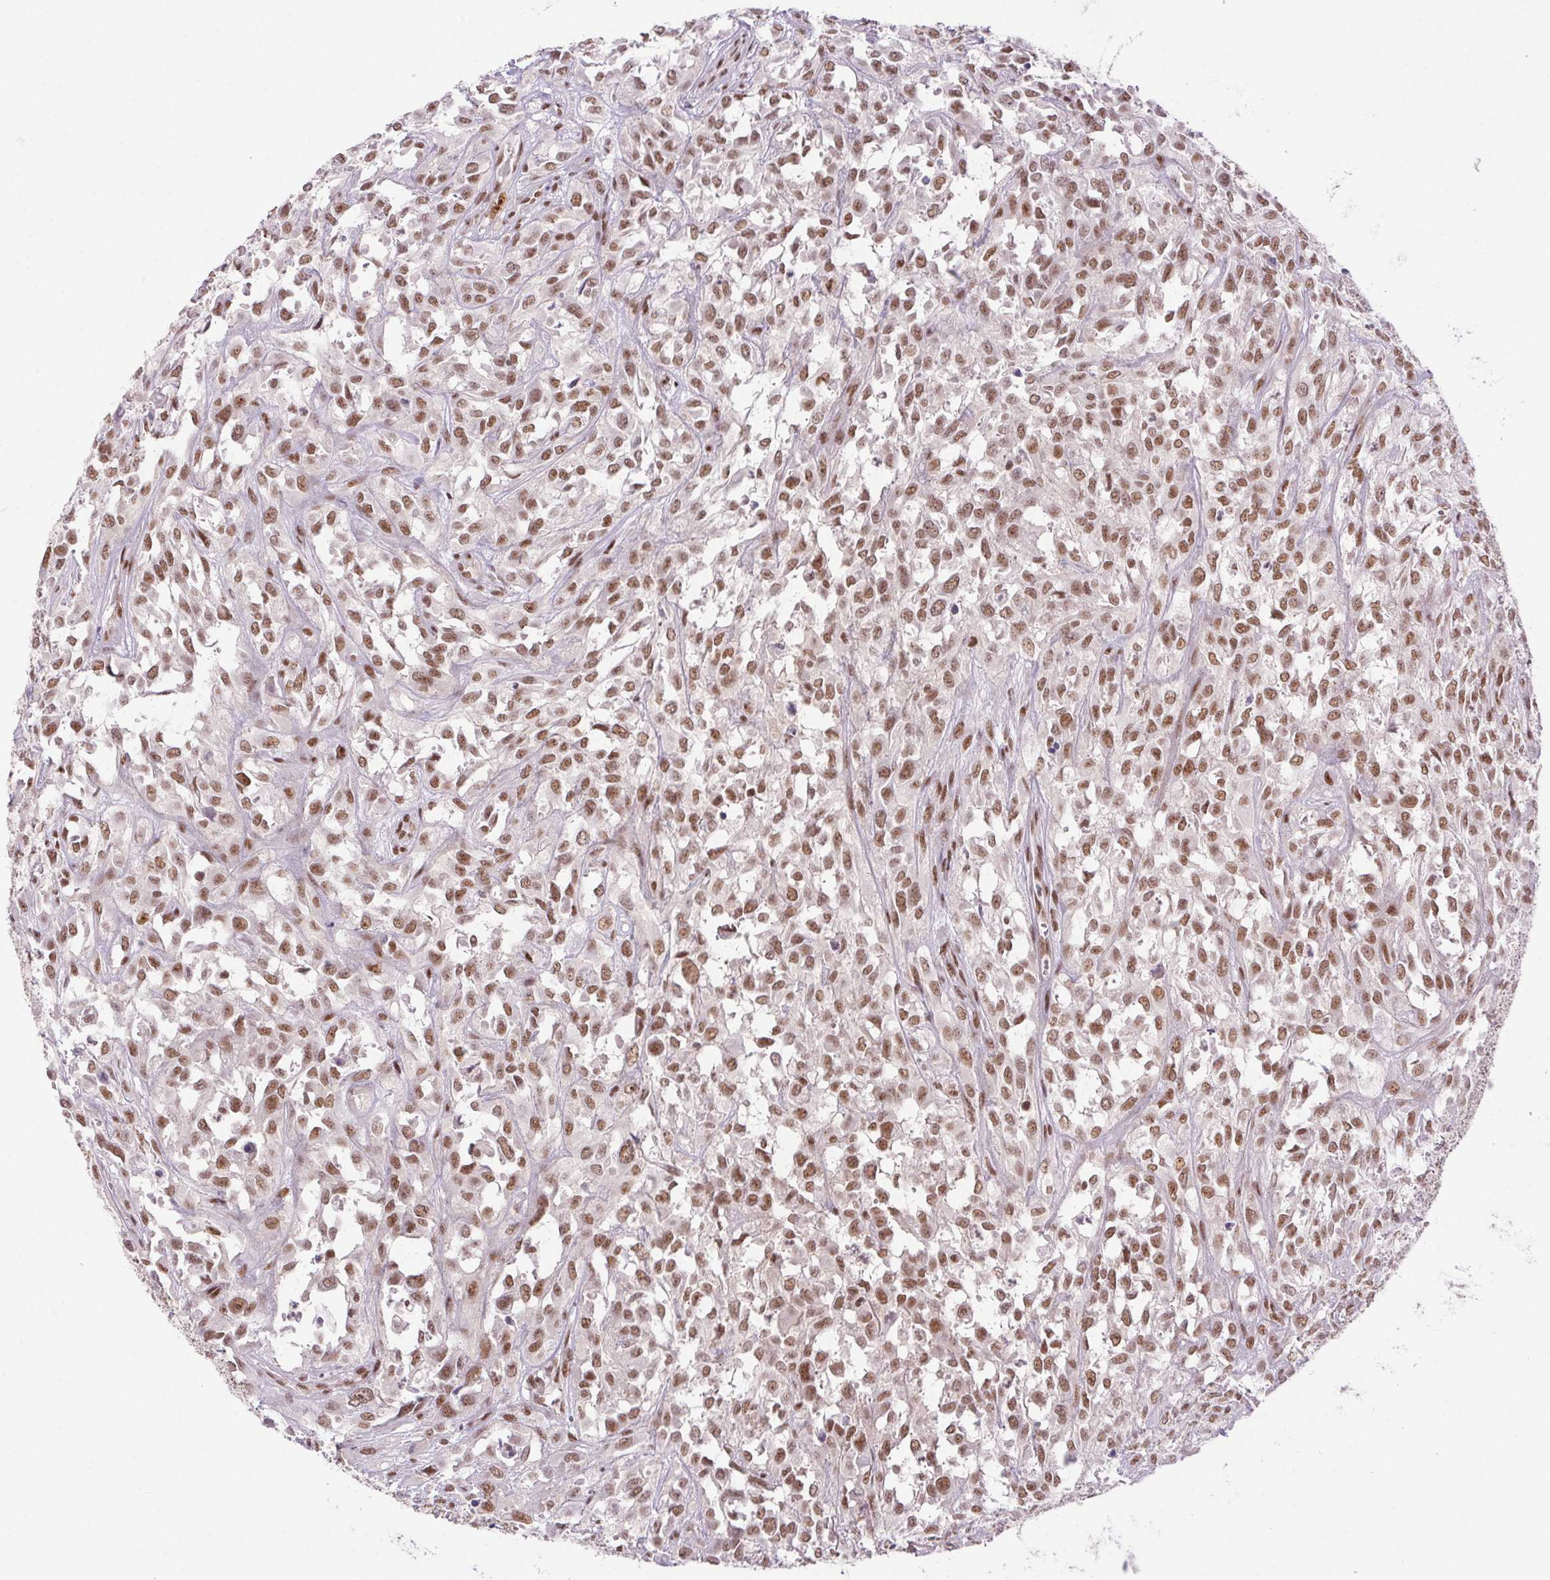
{"staining": {"intensity": "moderate", "quantity": ">75%", "location": "nuclear"}, "tissue": "urothelial cancer", "cell_type": "Tumor cells", "image_type": "cancer", "snomed": [{"axis": "morphology", "description": "Urothelial carcinoma, High grade"}, {"axis": "topography", "description": "Urinary bladder"}], "caption": "There is medium levels of moderate nuclear staining in tumor cells of high-grade urothelial carcinoma, as demonstrated by immunohistochemical staining (brown color).", "gene": "DDX17", "patient": {"sex": "male", "age": 67}}